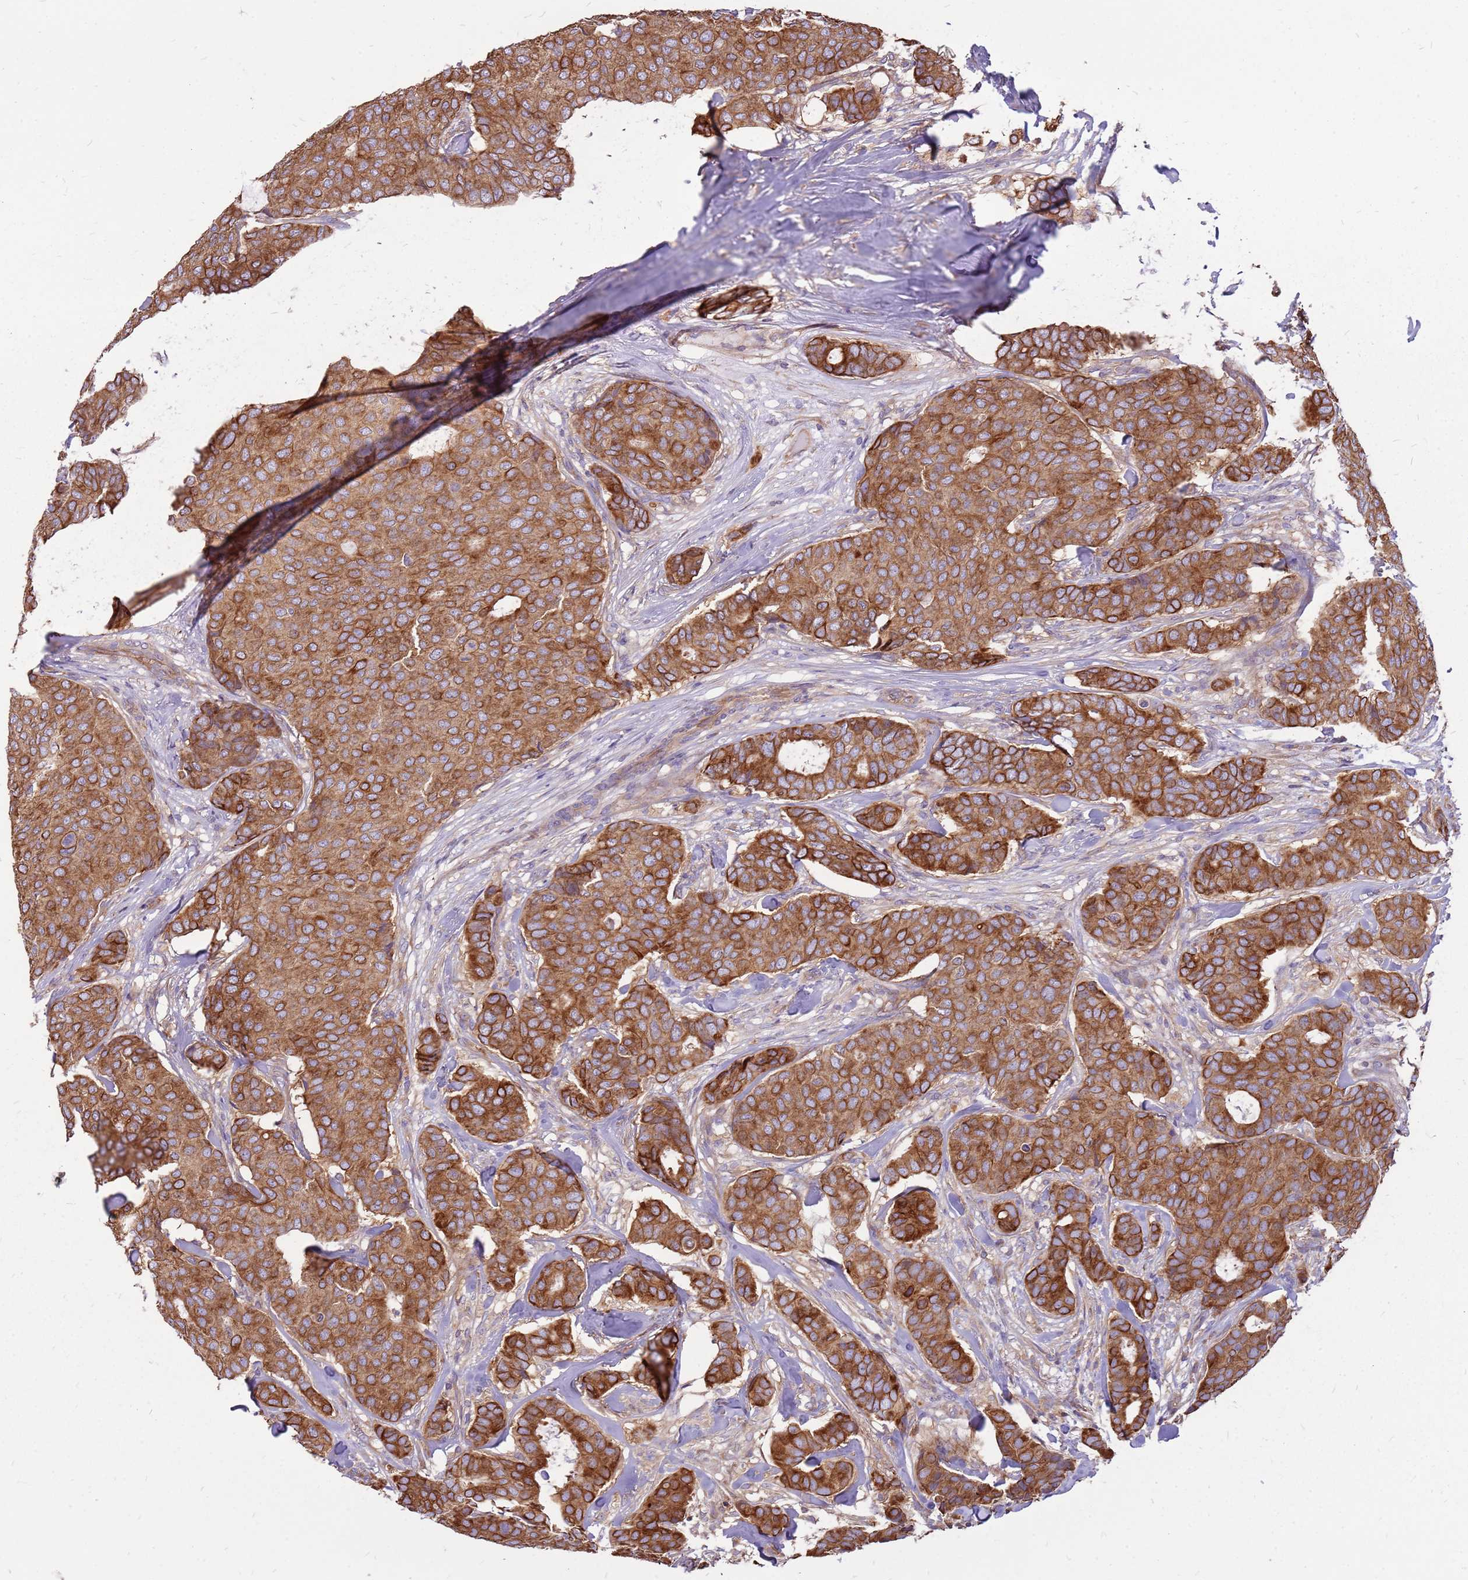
{"staining": {"intensity": "strong", "quantity": ">75%", "location": "cytoplasmic/membranous"}, "tissue": "breast cancer", "cell_type": "Tumor cells", "image_type": "cancer", "snomed": [{"axis": "morphology", "description": "Duct carcinoma"}, {"axis": "topography", "description": "Breast"}], "caption": "A micrograph of breast invasive ductal carcinoma stained for a protein exhibits strong cytoplasmic/membranous brown staining in tumor cells. (DAB = brown stain, brightfield microscopy at high magnification).", "gene": "WASHC4", "patient": {"sex": "female", "age": 75}}